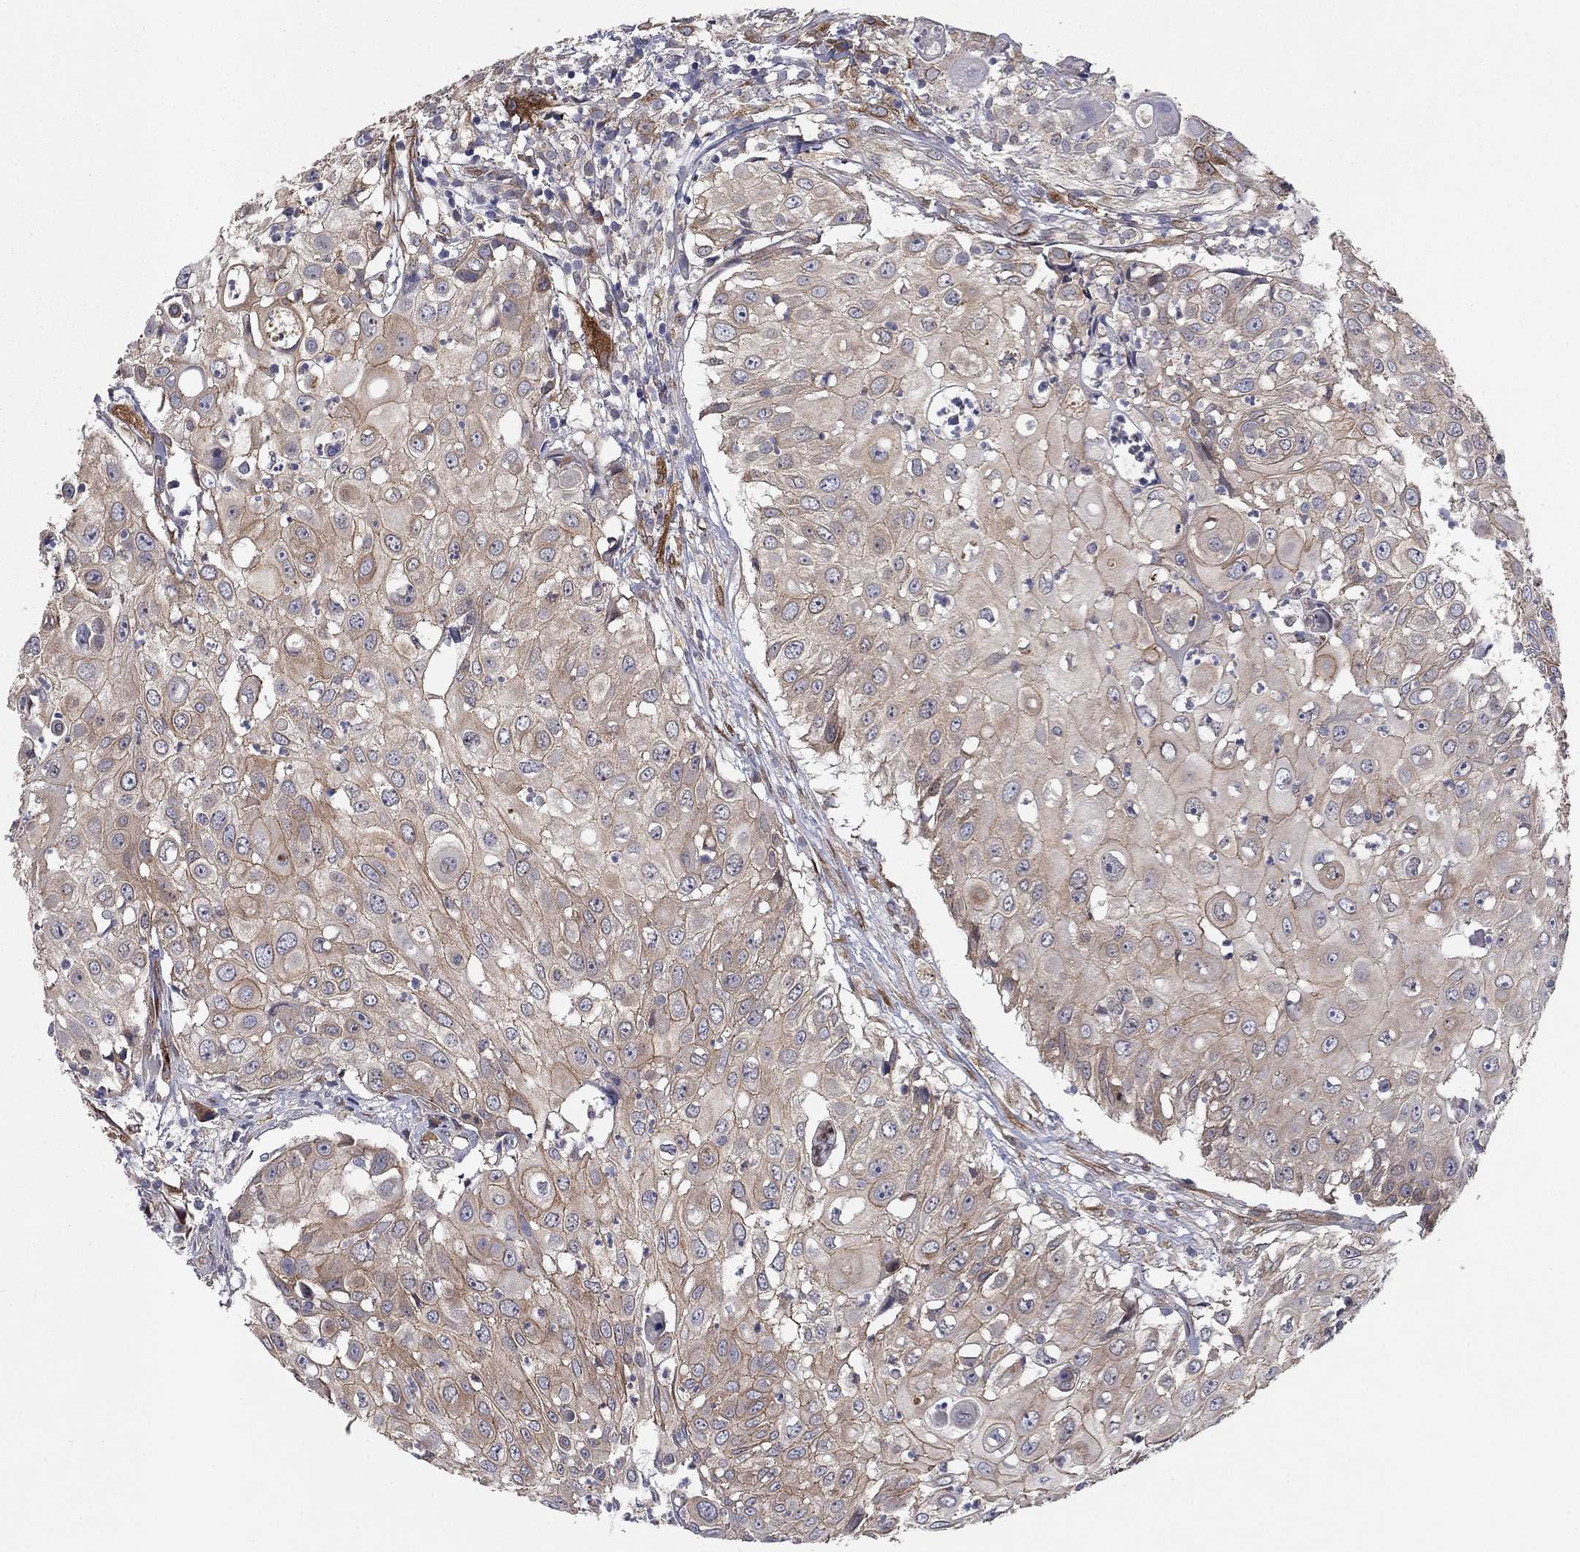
{"staining": {"intensity": "moderate", "quantity": "25%-75%", "location": "cytoplasmic/membranous"}, "tissue": "urothelial cancer", "cell_type": "Tumor cells", "image_type": "cancer", "snomed": [{"axis": "morphology", "description": "Urothelial carcinoma, High grade"}, {"axis": "topography", "description": "Urinary bladder"}], "caption": "An image of urothelial cancer stained for a protein displays moderate cytoplasmic/membranous brown staining in tumor cells. Immunohistochemistry (ihc) stains the protein of interest in brown and the nuclei are stained blue.", "gene": "YIF1A", "patient": {"sex": "female", "age": 79}}